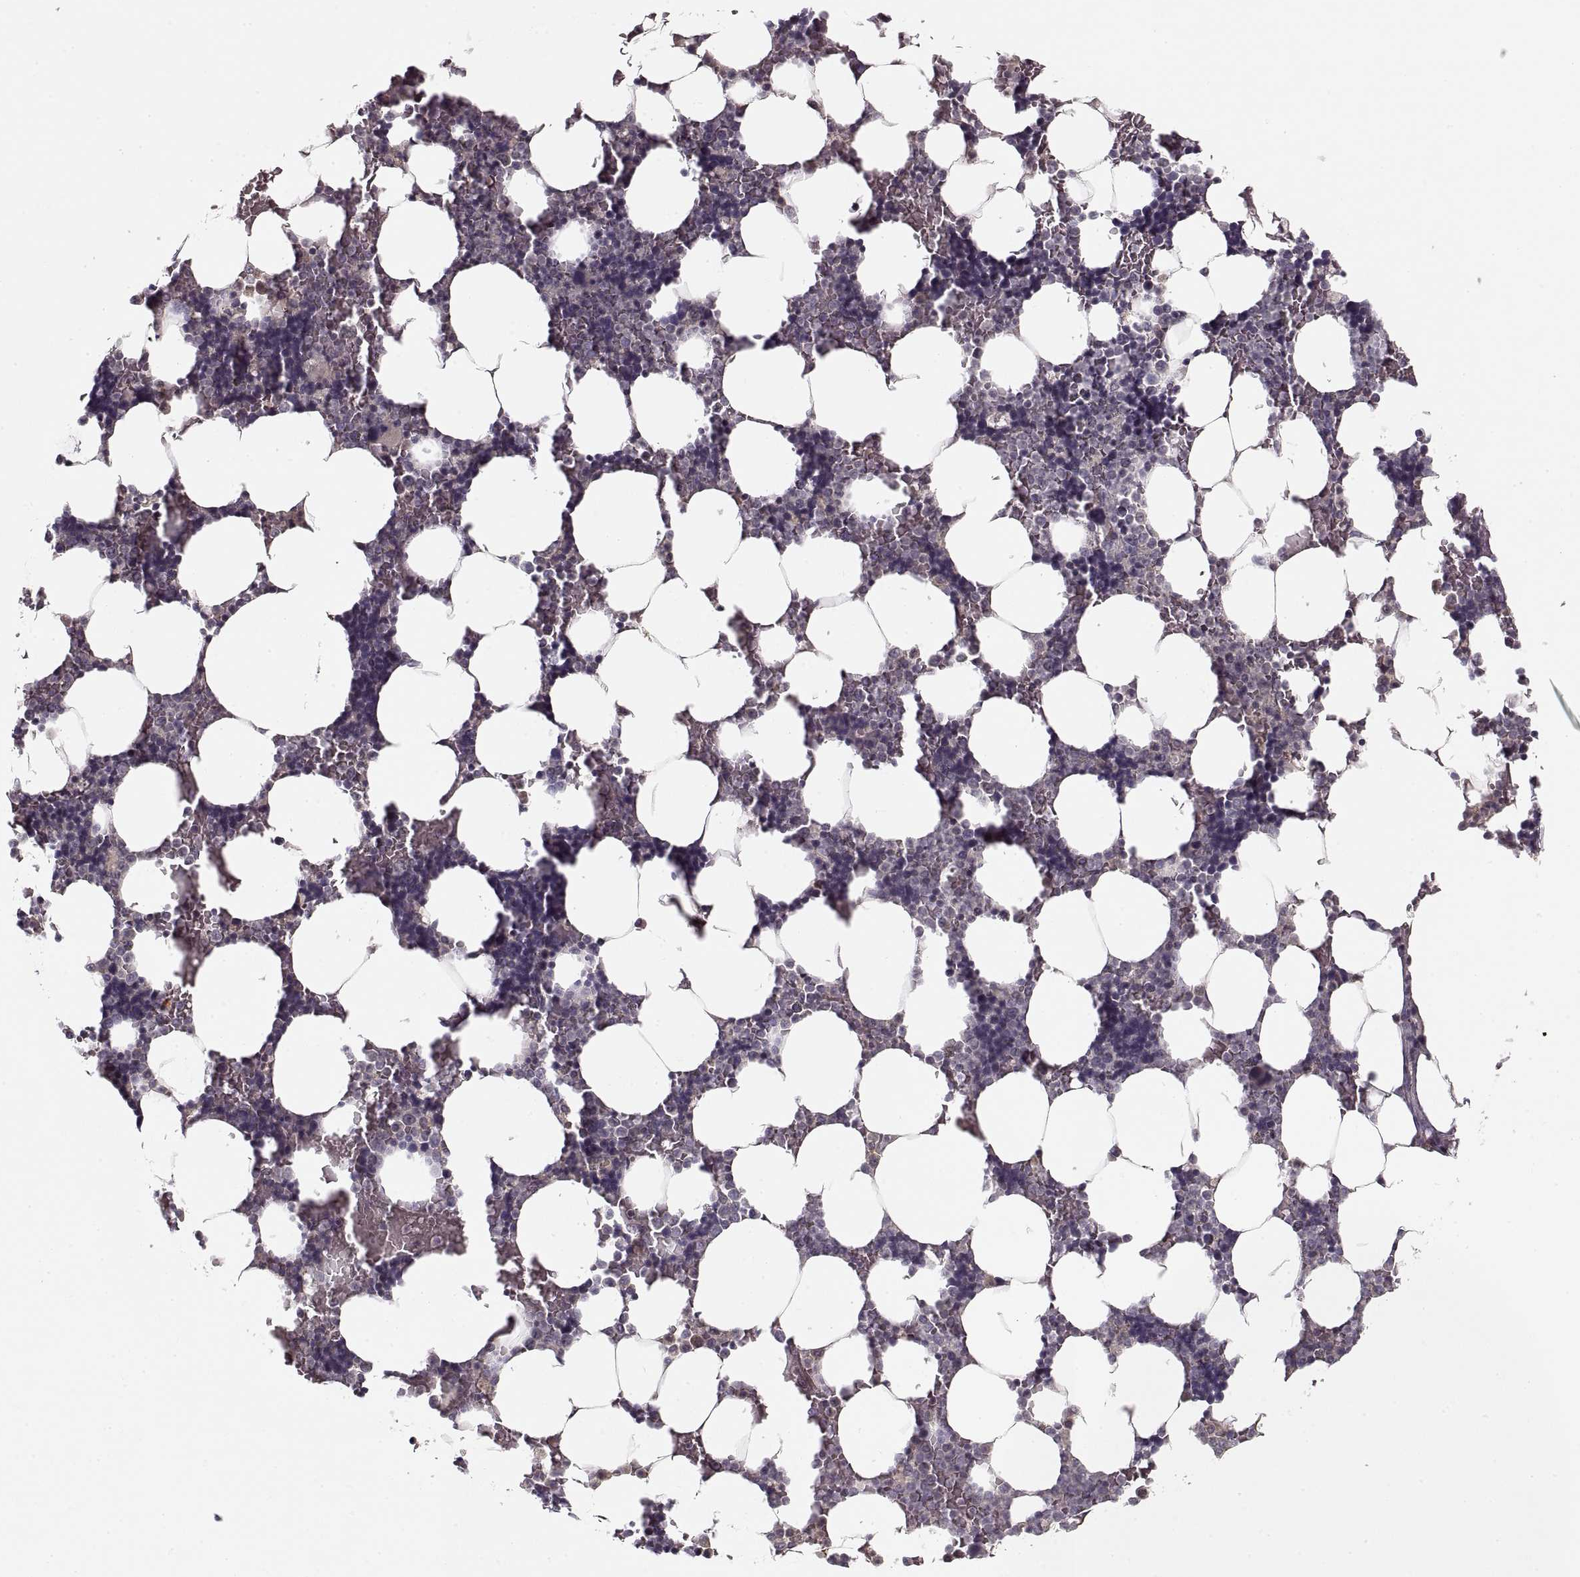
{"staining": {"intensity": "negative", "quantity": "none", "location": "none"}, "tissue": "bone marrow", "cell_type": "Hematopoietic cells", "image_type": "normal", "snomed": [{"axis": "morphology", "description": "Normal tissue, NOS"}, {"axis": "topography", "description": "Bone marrow"}], "caption": "High magnification brightfield microscopy of normal bone marrow stained with DAB (3,3'-diaminobenzidine) (brown) and counterstained with hematoxylin (blue): hematopoietic cells show no significant staining. Nuclei are stained in blue.", "gene": "ASIC3", "patient": {"sex": "male", "age": 51}}